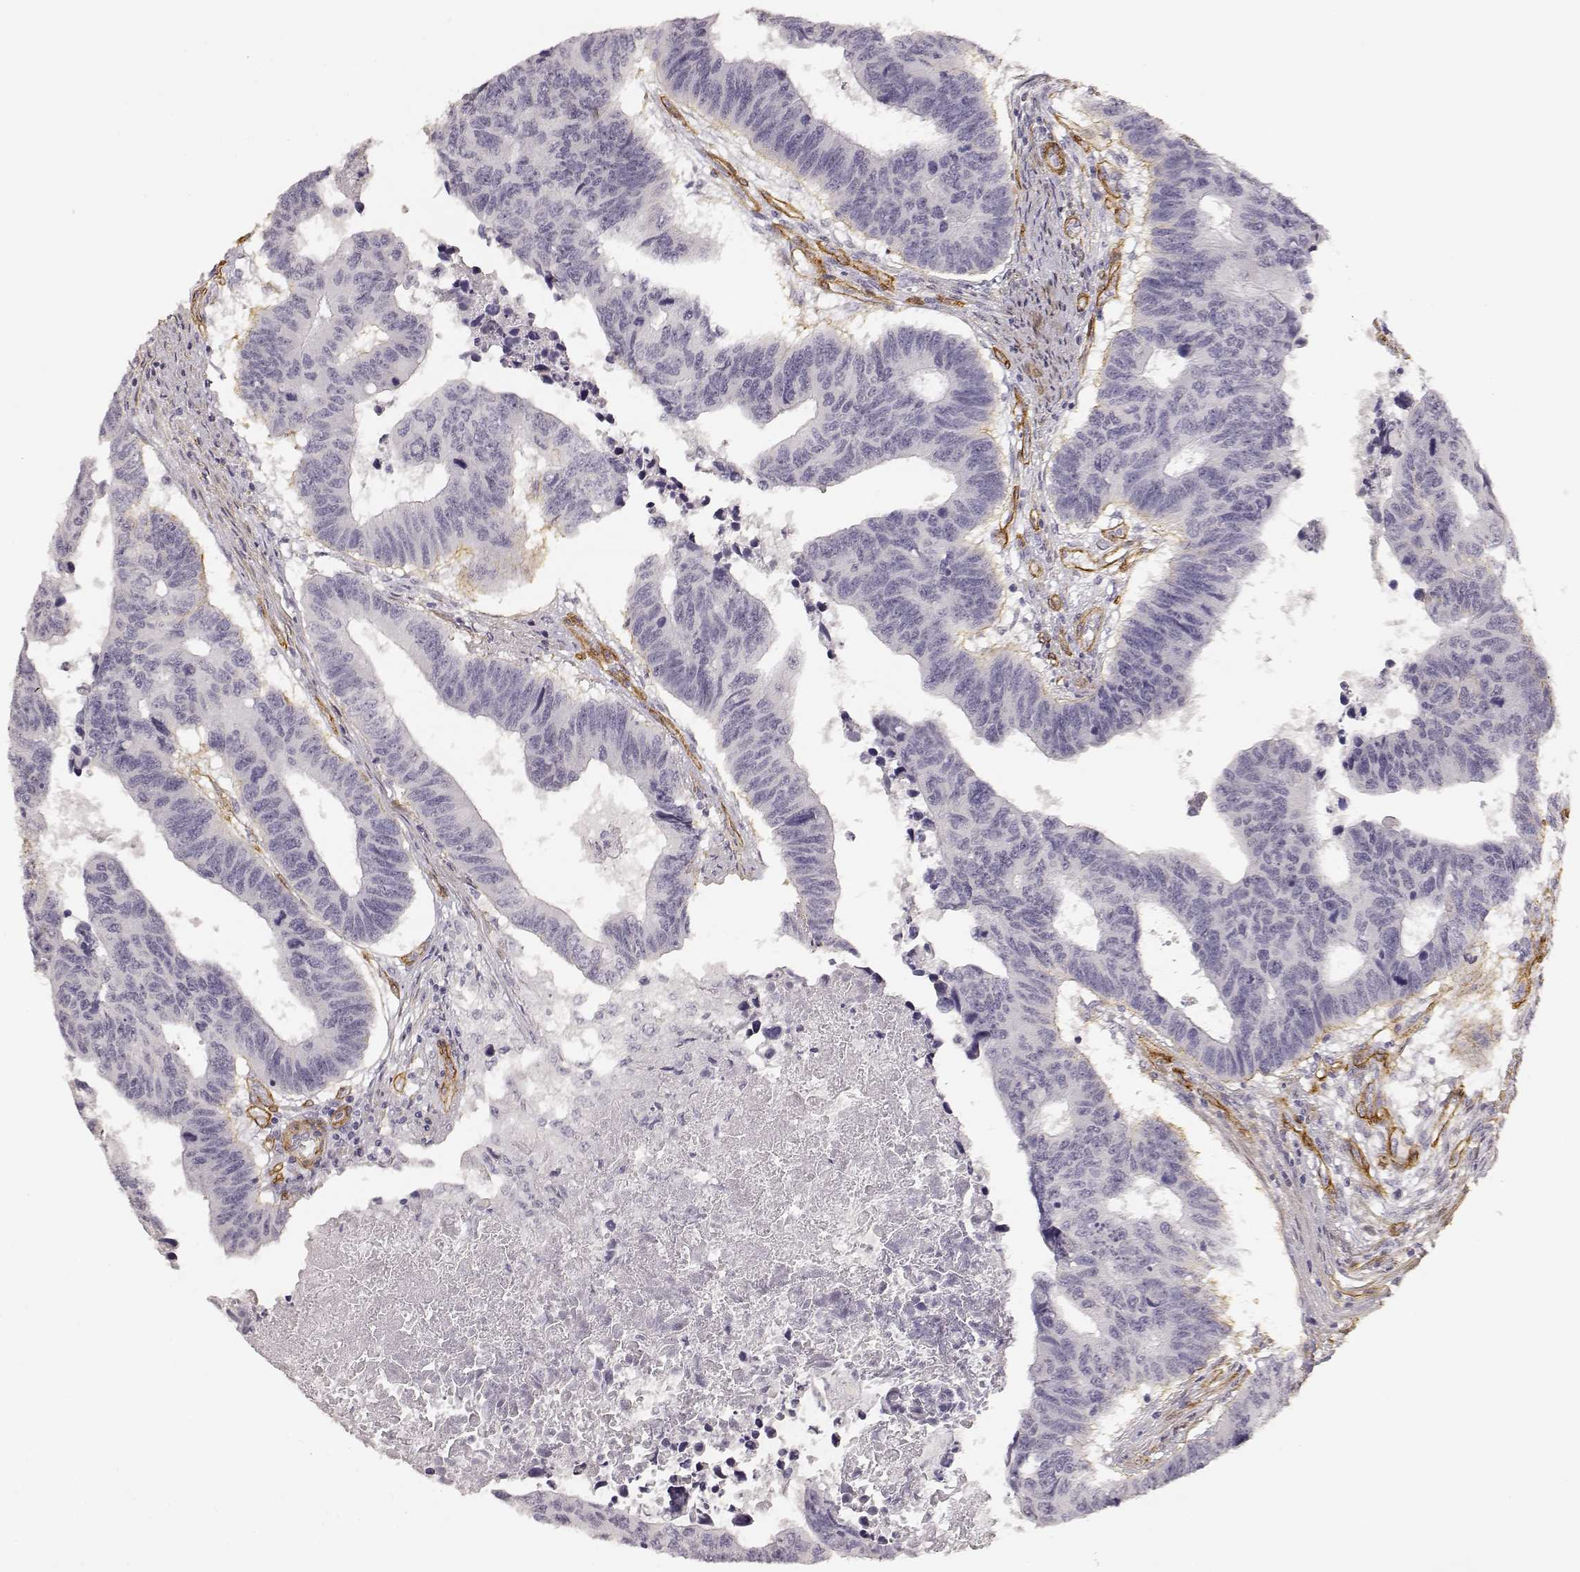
{"staining": {"intensity": "negative", "quantity": "none", "location": "none"}, "tissue": "colorectal cancer", "cell_type": "Tumor cells", "image_type": "cancer", "snomed": [{"axis": "morphology", "description": "Adenocarcinoma, NOS"}, {"axis": "topography", "description": "Rectum"}], "caption": "This is an IHC micrograph of human colorectal cancer. There is no positivity in tumor cells.", "gene": "LAMA4", "patient": {"sex": "female", "age": 85}}